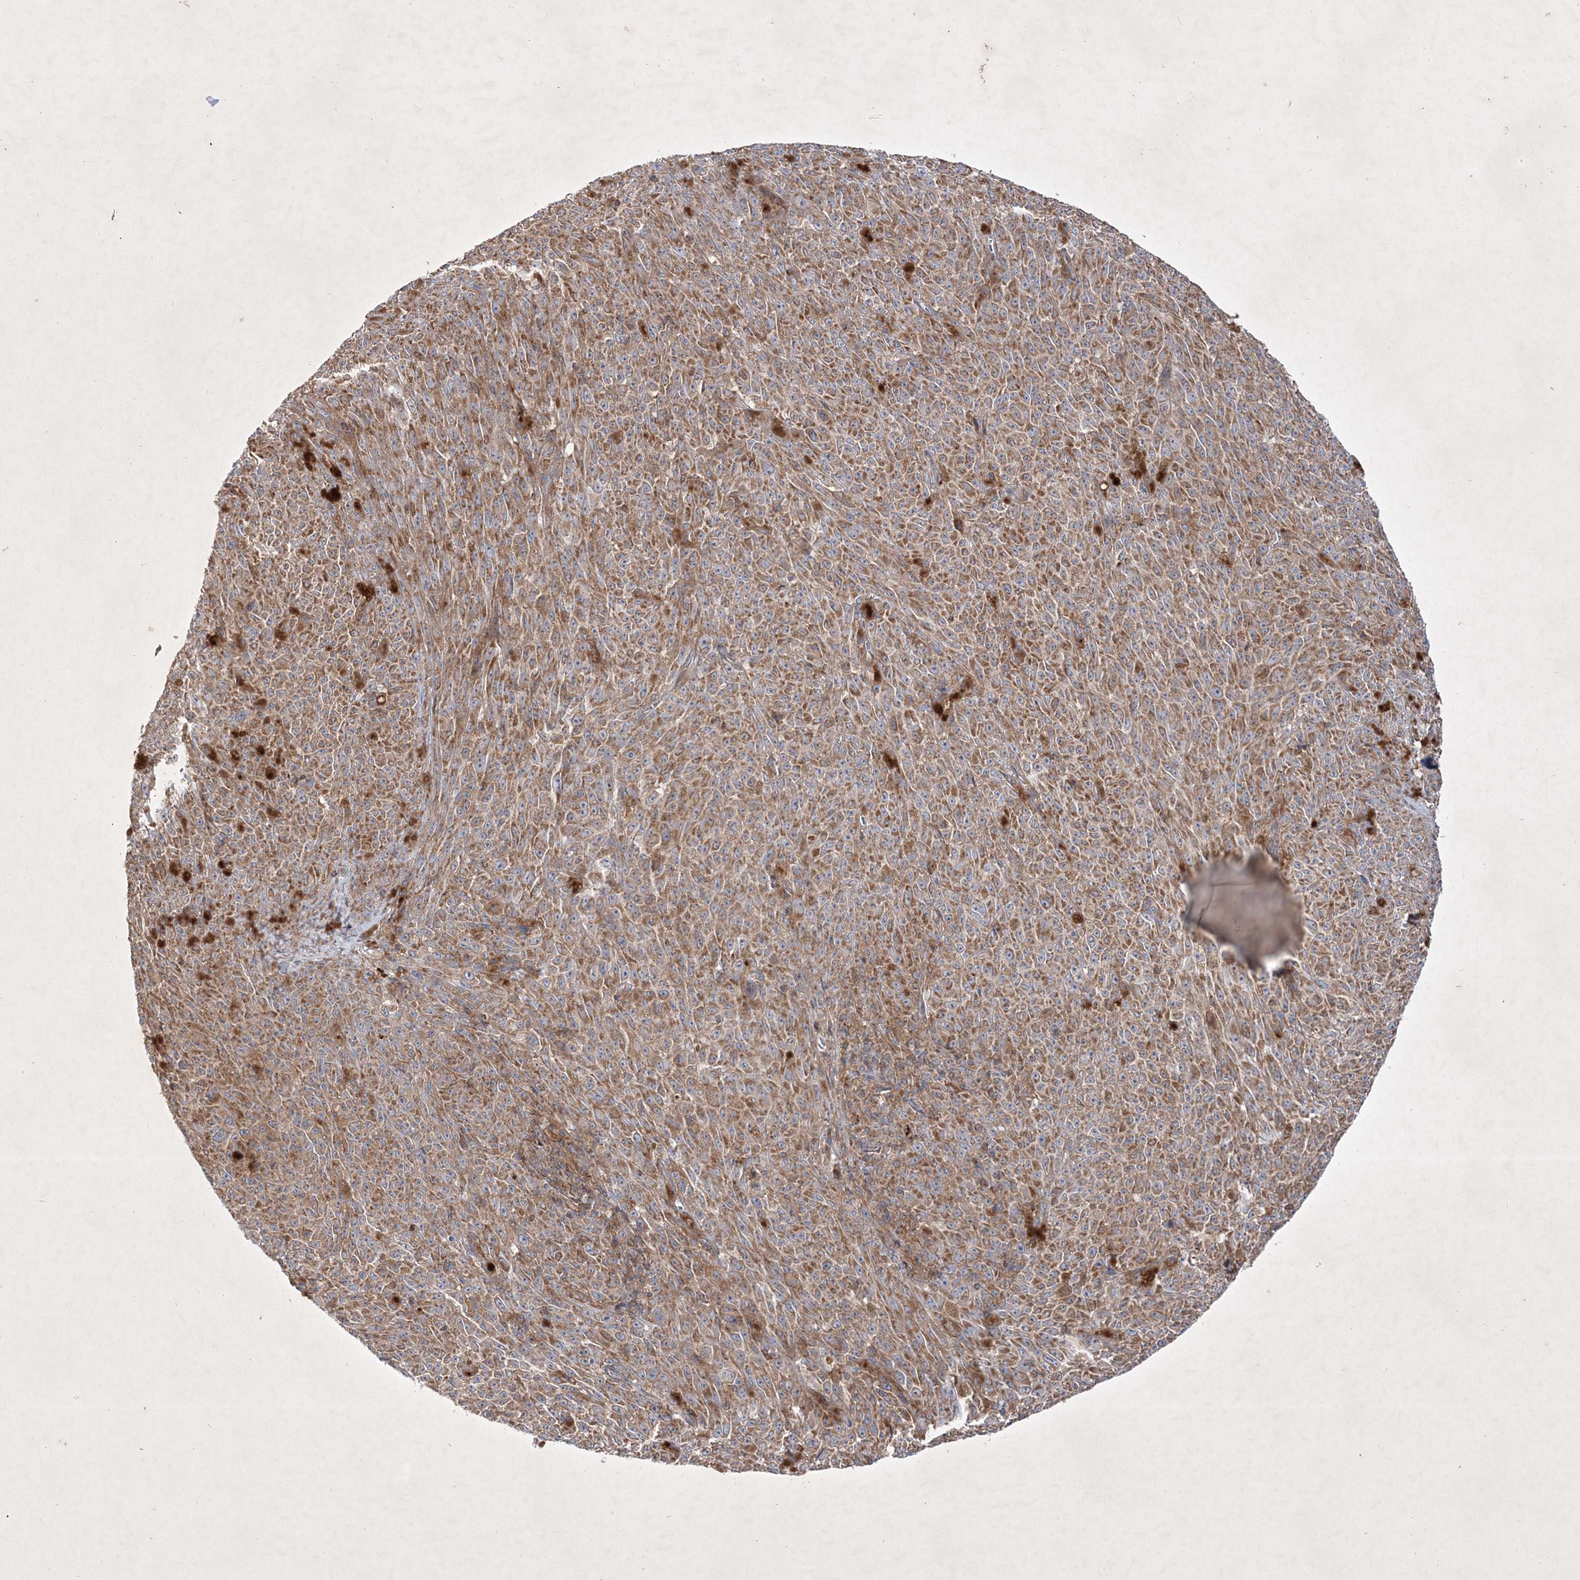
{"staining": {"intensity": "moderate", "quantity": ">75%", "location": "cytoplasmic/membranous"}, "tissue": "melanoma", "cell_type": "Tumor cells", "image_type": "cancer", "snomed": [{"axis": "morphology", "description": "Malignant melanoma, NOS"}, {"axis": "topography", "description": "Skin"}], "caption": "Tumor cells show moderate cytoplasmic/membranous staining in approximately >75% of cells in malignant melanoma.", "gene": "OPA1", "patient": {"sex": "female", "age": 82}}